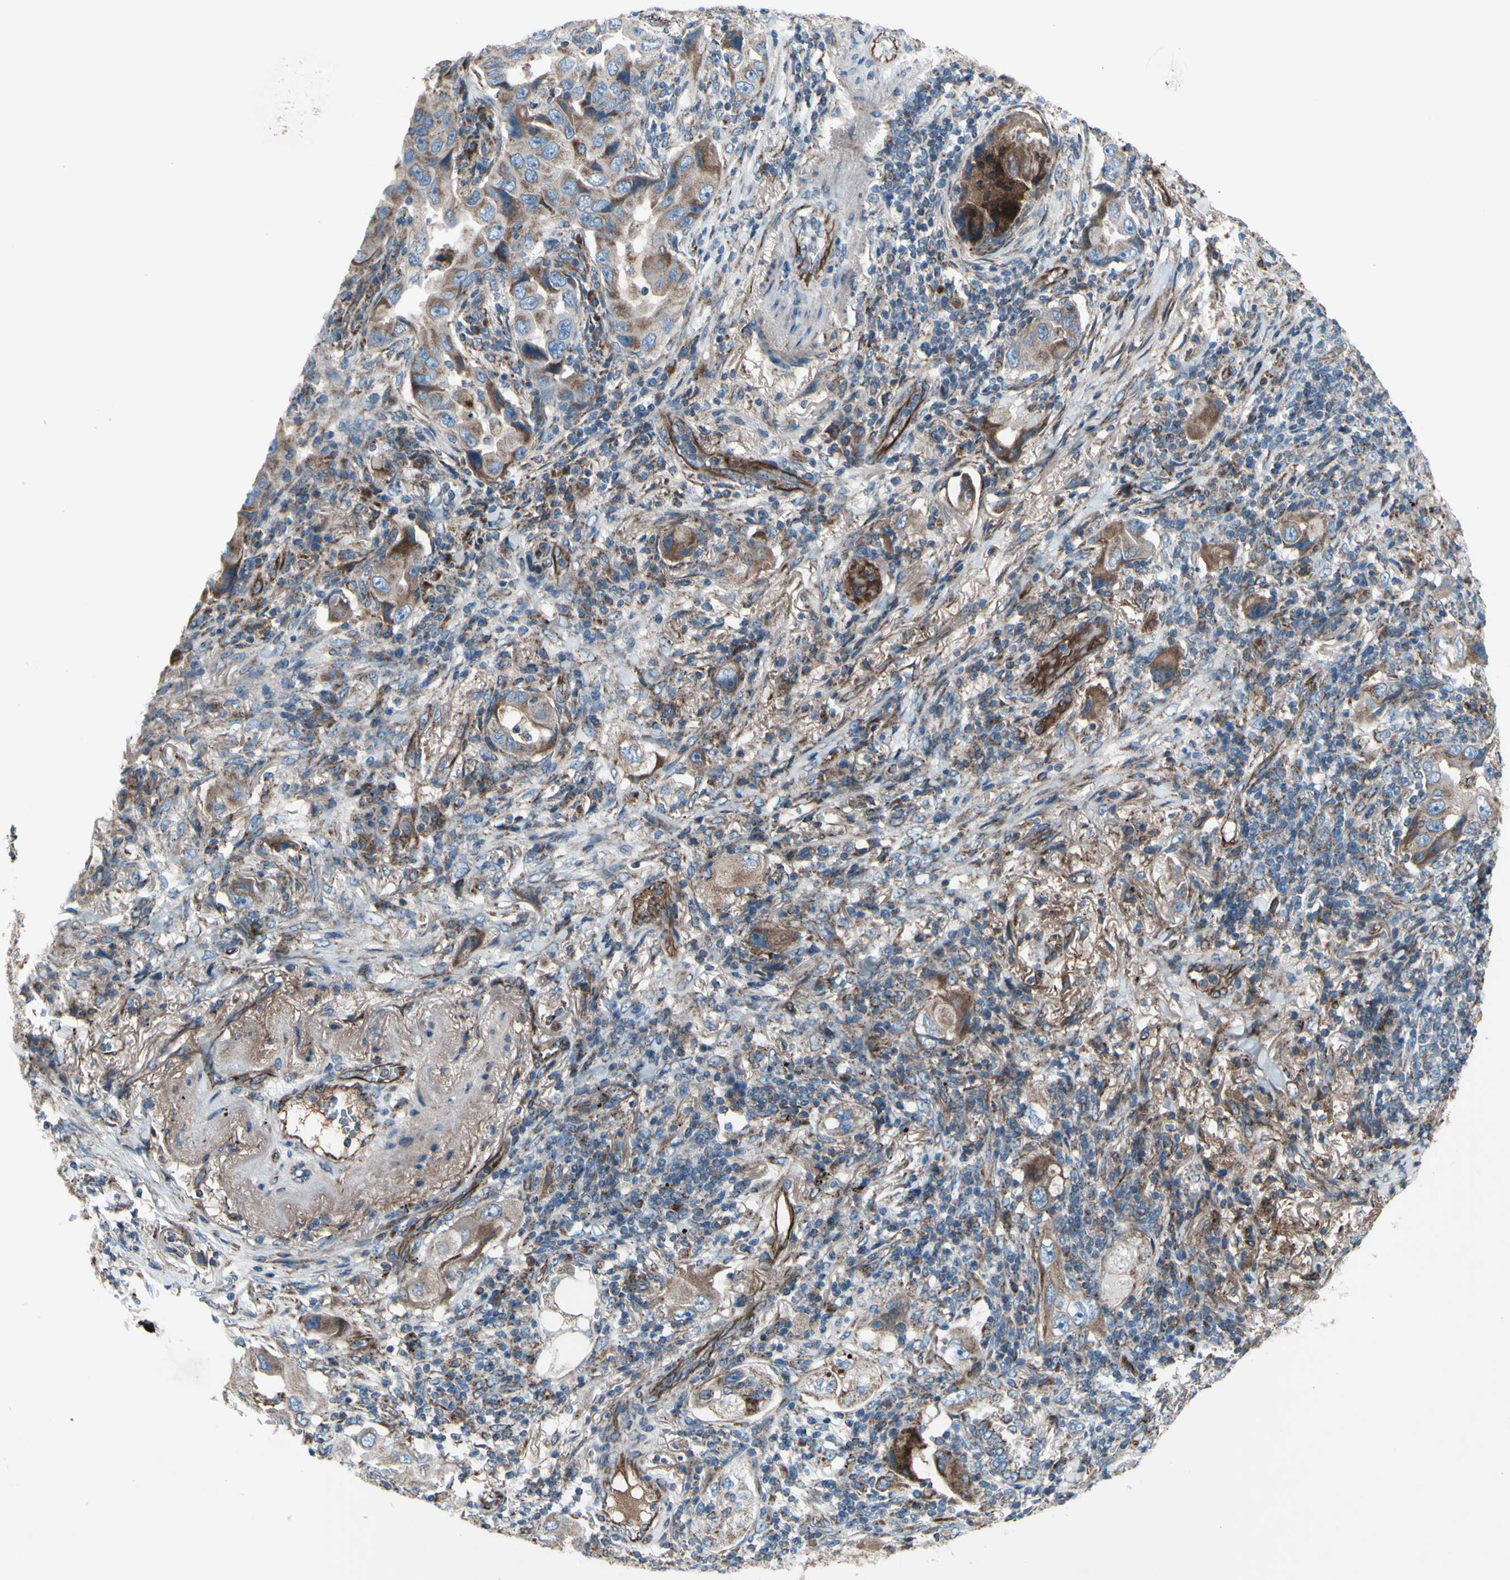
{"staining": {"intensity": "moderate", "quantity": ">75%", "location": "cytoplasmic/membranous"}, "tissue": "lung cancer", "cell_type": "Tumor cells", "image_type": "cancer", "snomed": [{"axis": "morphology", "description": "Adenocarcinoma, NOS"}, {"axis": "topography", "description": "Lung"}], "caption": "Tumor cells demonstrate medium levels of moderate cytoplasmic/membranous staining in about >75% of cells in human adenocarcinoma (lung). (IHC, brightfield microscopy, high magnification).", "gene": "EMC7", "patient": {"sex": "female", "age": 65}}